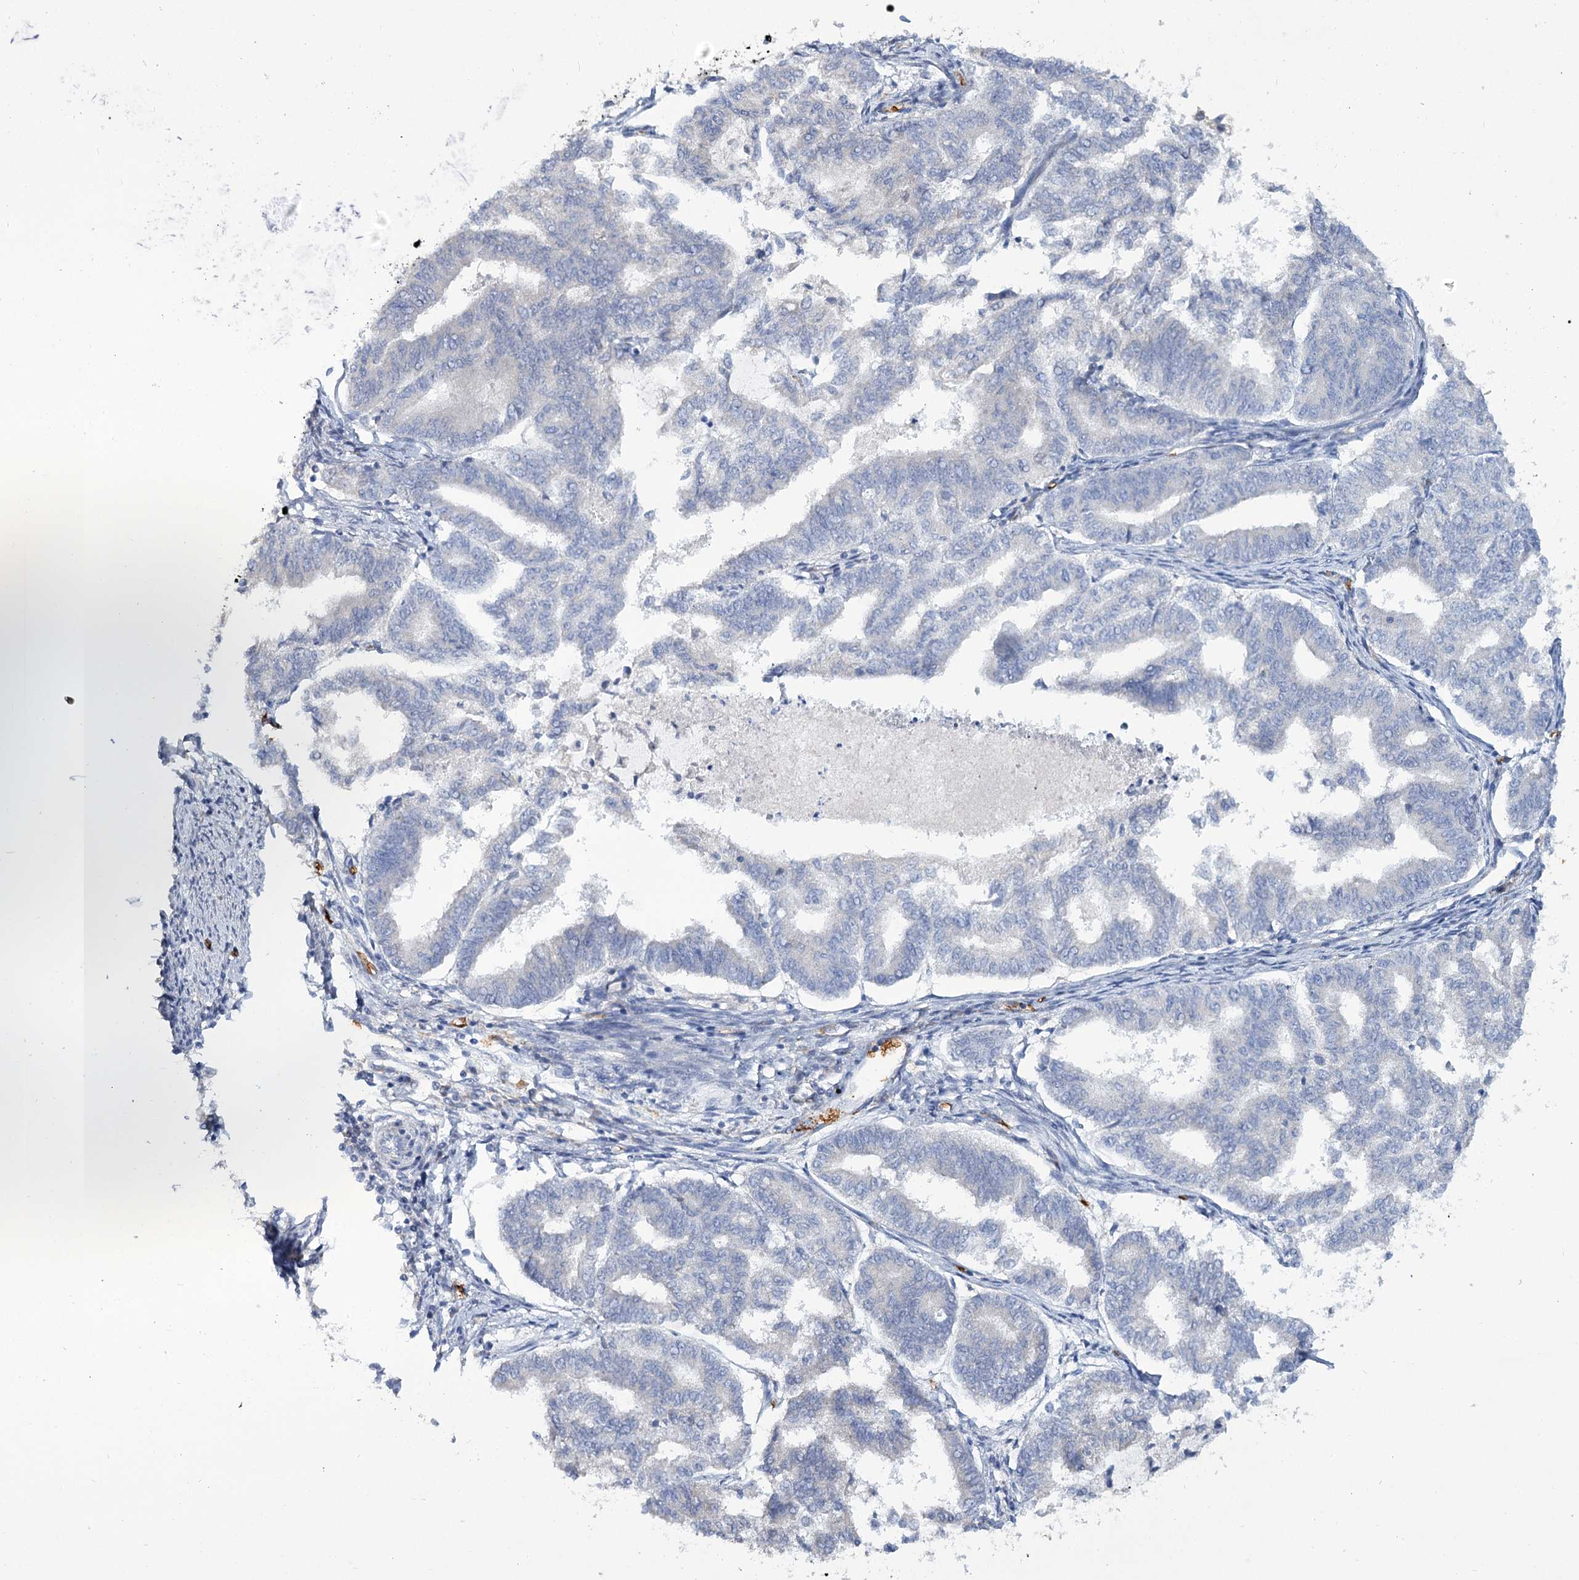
{"staining": {"intensity": "negative", "quantity": "none", "location": "none"}, "tissue": "endometrial cancer", "cell_type": "Tumor cells", "image_type": "cancer", "snomed": [{"axis": "morphology", "description": "Adenocarcinoma, NOS"}, {"axis": "topography", "description": "Endometrium"}], "caption": "Tumor cells show no significant protein expression in endometrial cancer.", "gene": "GBF1", "patient": {"sex": "female", "age": 79}}